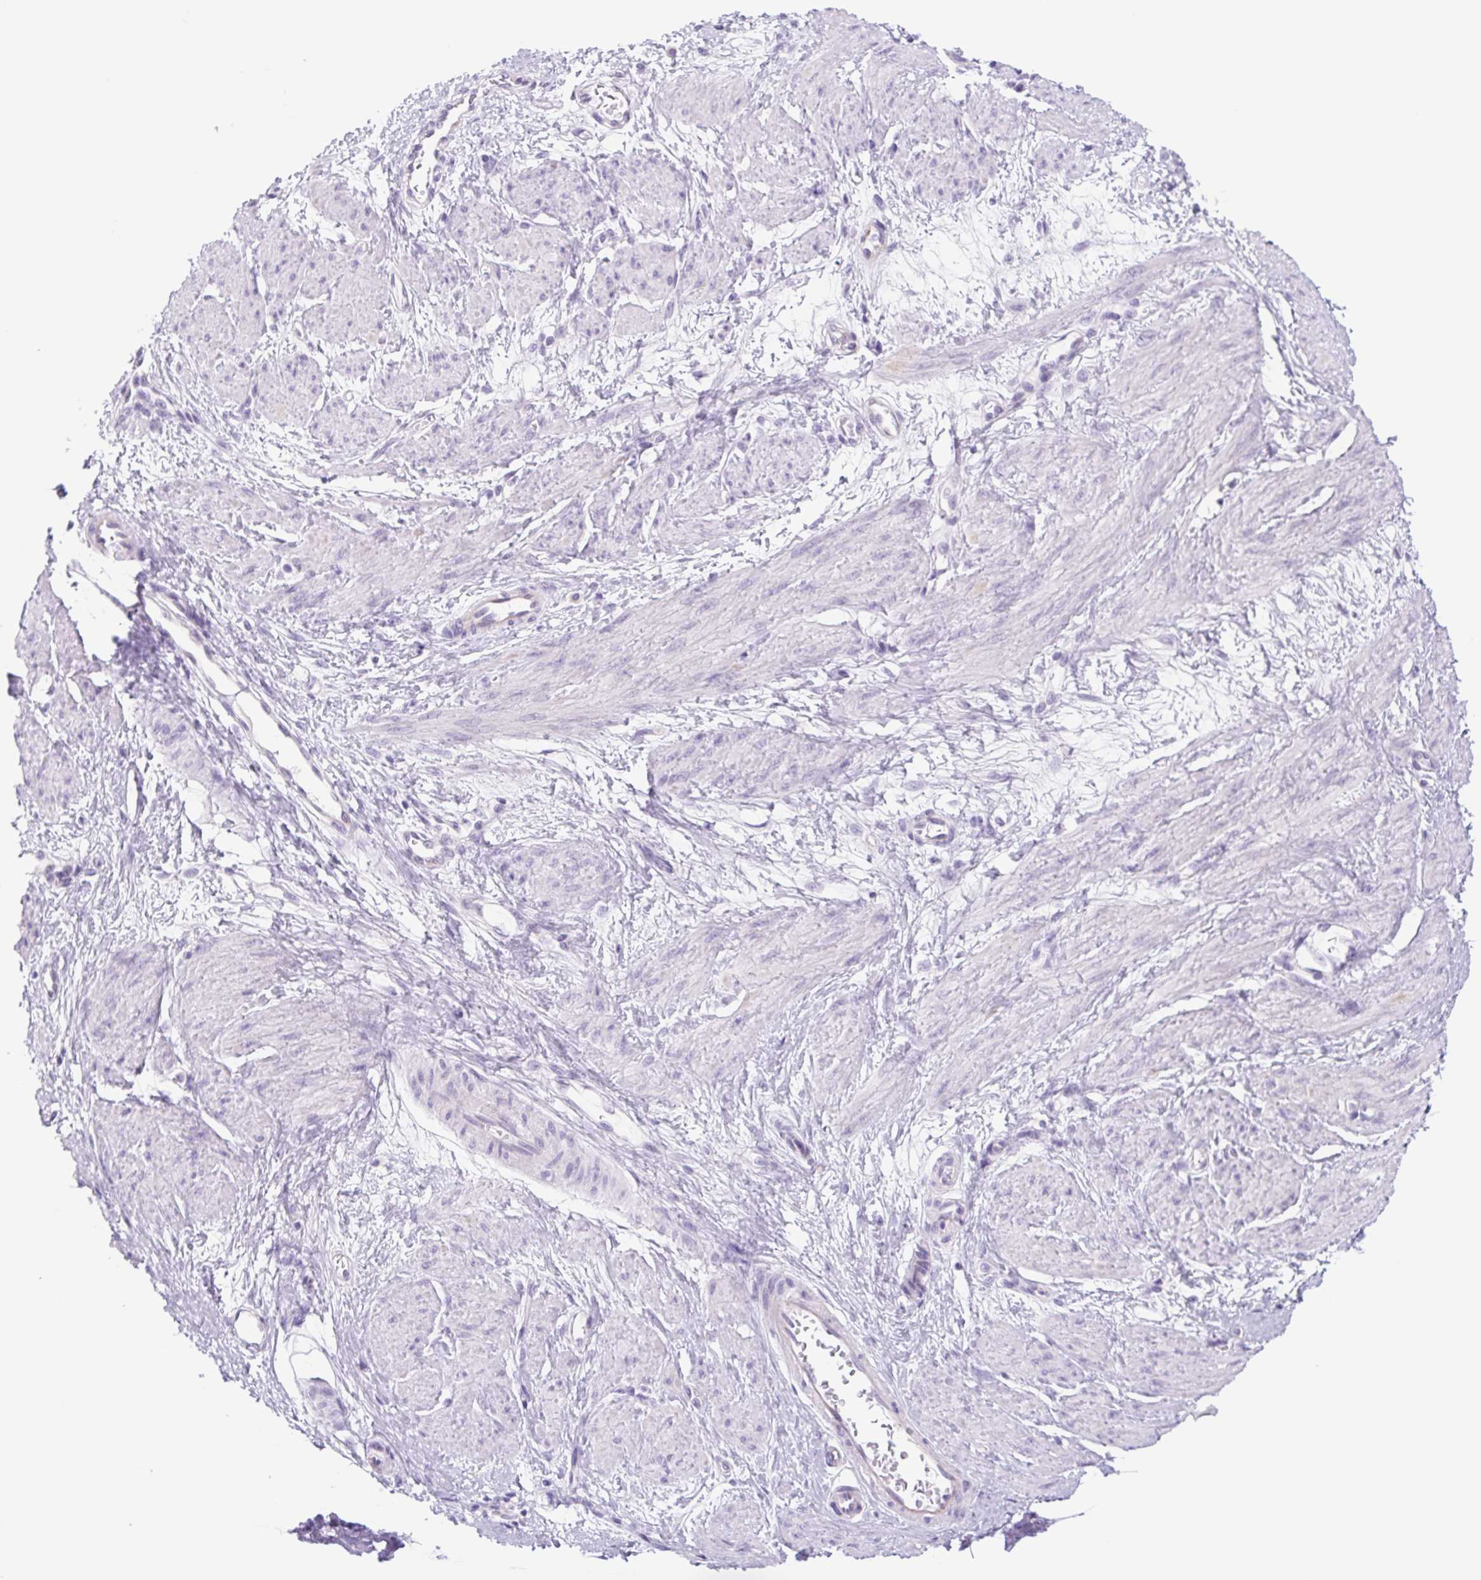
{"staining": {"intensity": "negative", "quantity": "none", "location": "none"}, "tissue": "smooth muscle", "cell_type": "Smooth muscle cells", "image_type": "normal", "snomed": [{"axis": "morphology", "description": "Normal tissue, NOS"}, {"axis": "topography", "description": "Smooth muscle"}, {"axis": "topography", "description": "Uterus"}], "caption": "Micrograph shows no significant protein staining in smooth muscle cells of benign smooth muscle. (Brightfield microscopy of DAB (3,3'-diaminobenzidine) immunohistochemistry (IHC) at high magnification).", "gene": "CYP21A2", "patient": {"sex": "female", "age": 39}}